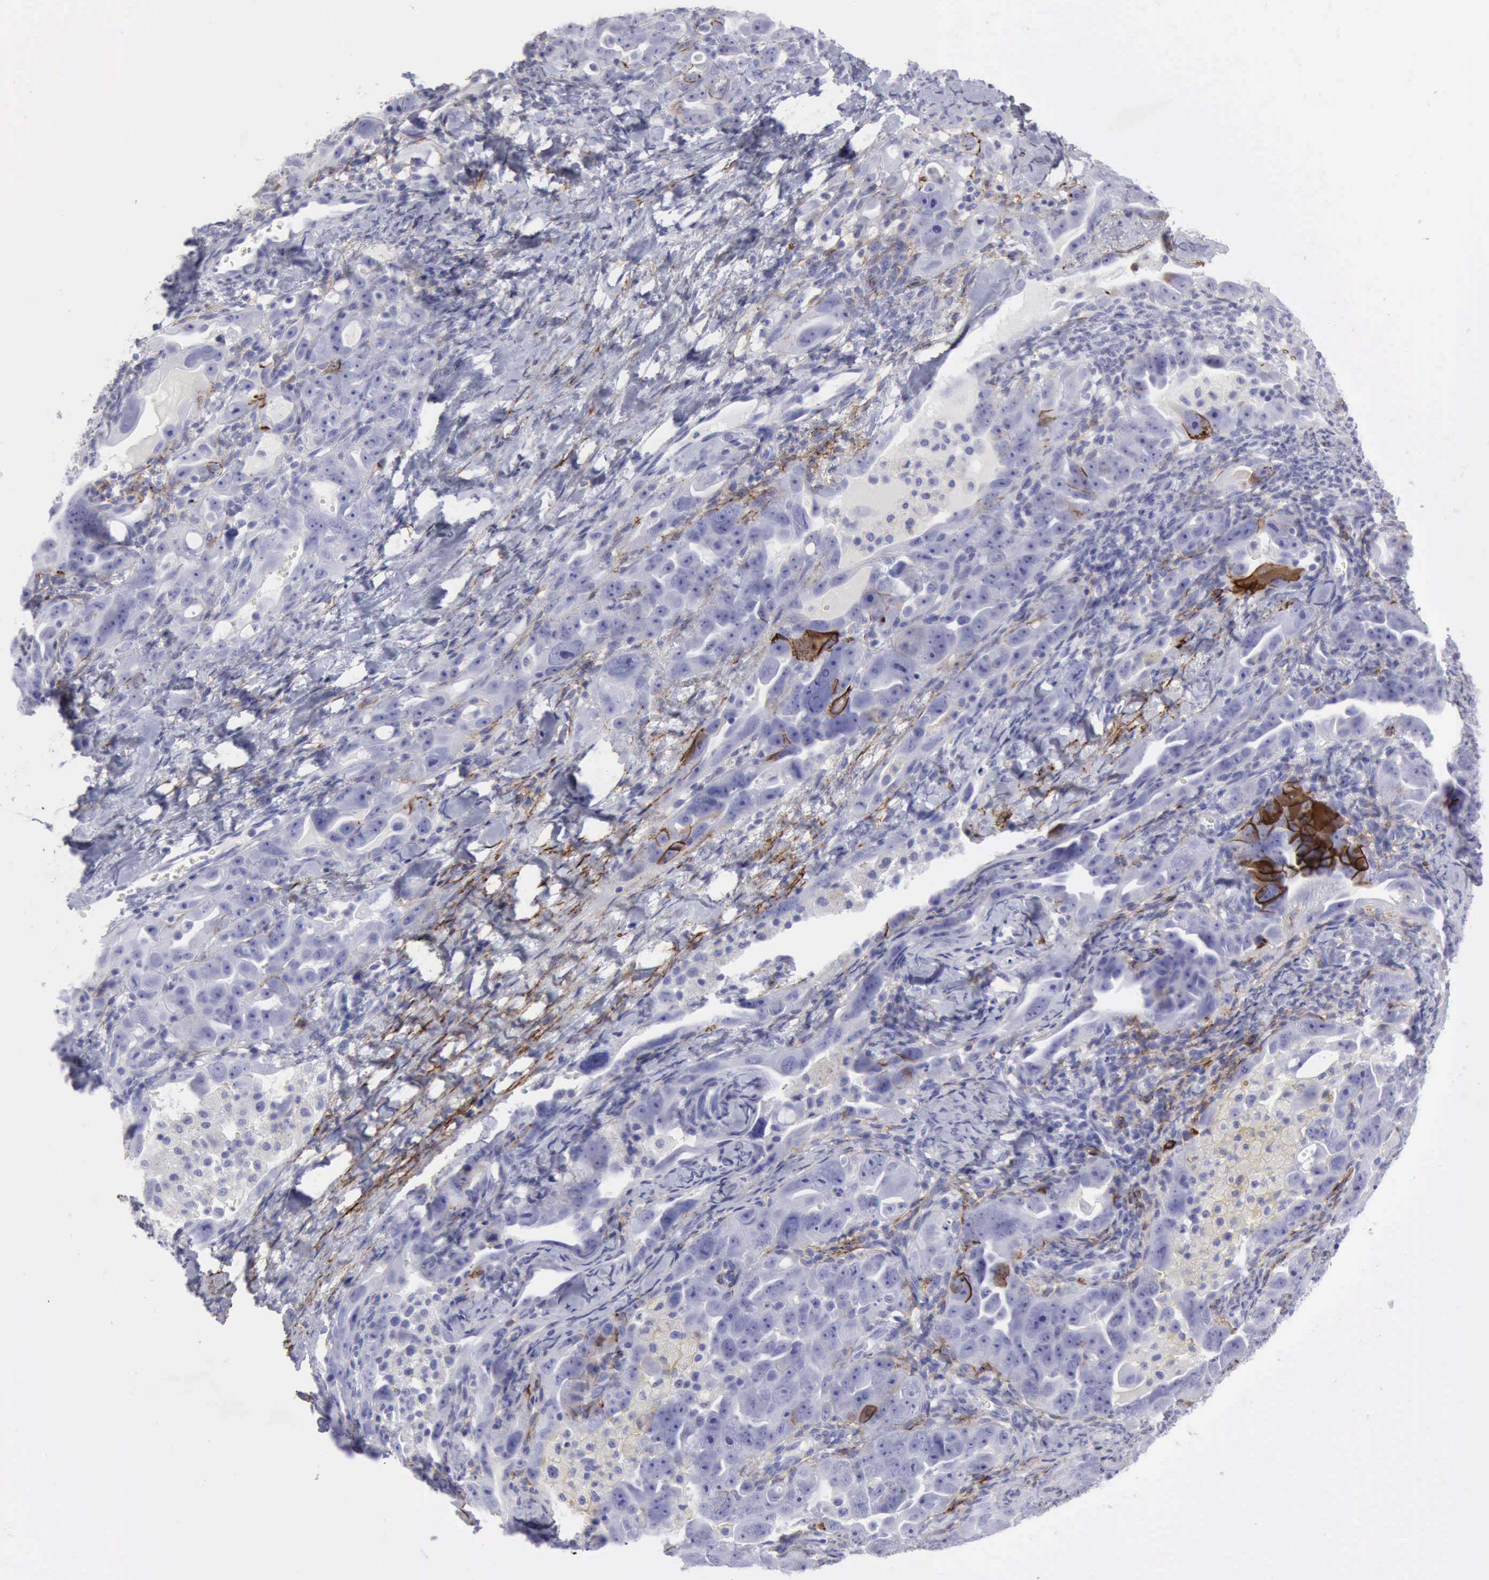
{"staining": {"intensity": "negative", "quantity": "none", "location": "none"}, "tissue": "ovarian cancer", "cell_type": "Tumor cells", "image_type": "cancer", "snomed": [{"axis": "morphology", "description": "Cystadenocarcinoma, serous, NOS"}, {"axis": "topography", "description": "Ovary"}], "caption": "The histopathology image shows no significant expression in tumor cells of serous cystadenocarcinoma (ovarian).", "gene": "NCAM1", "patient": {"sex": "female", "age": 66}}